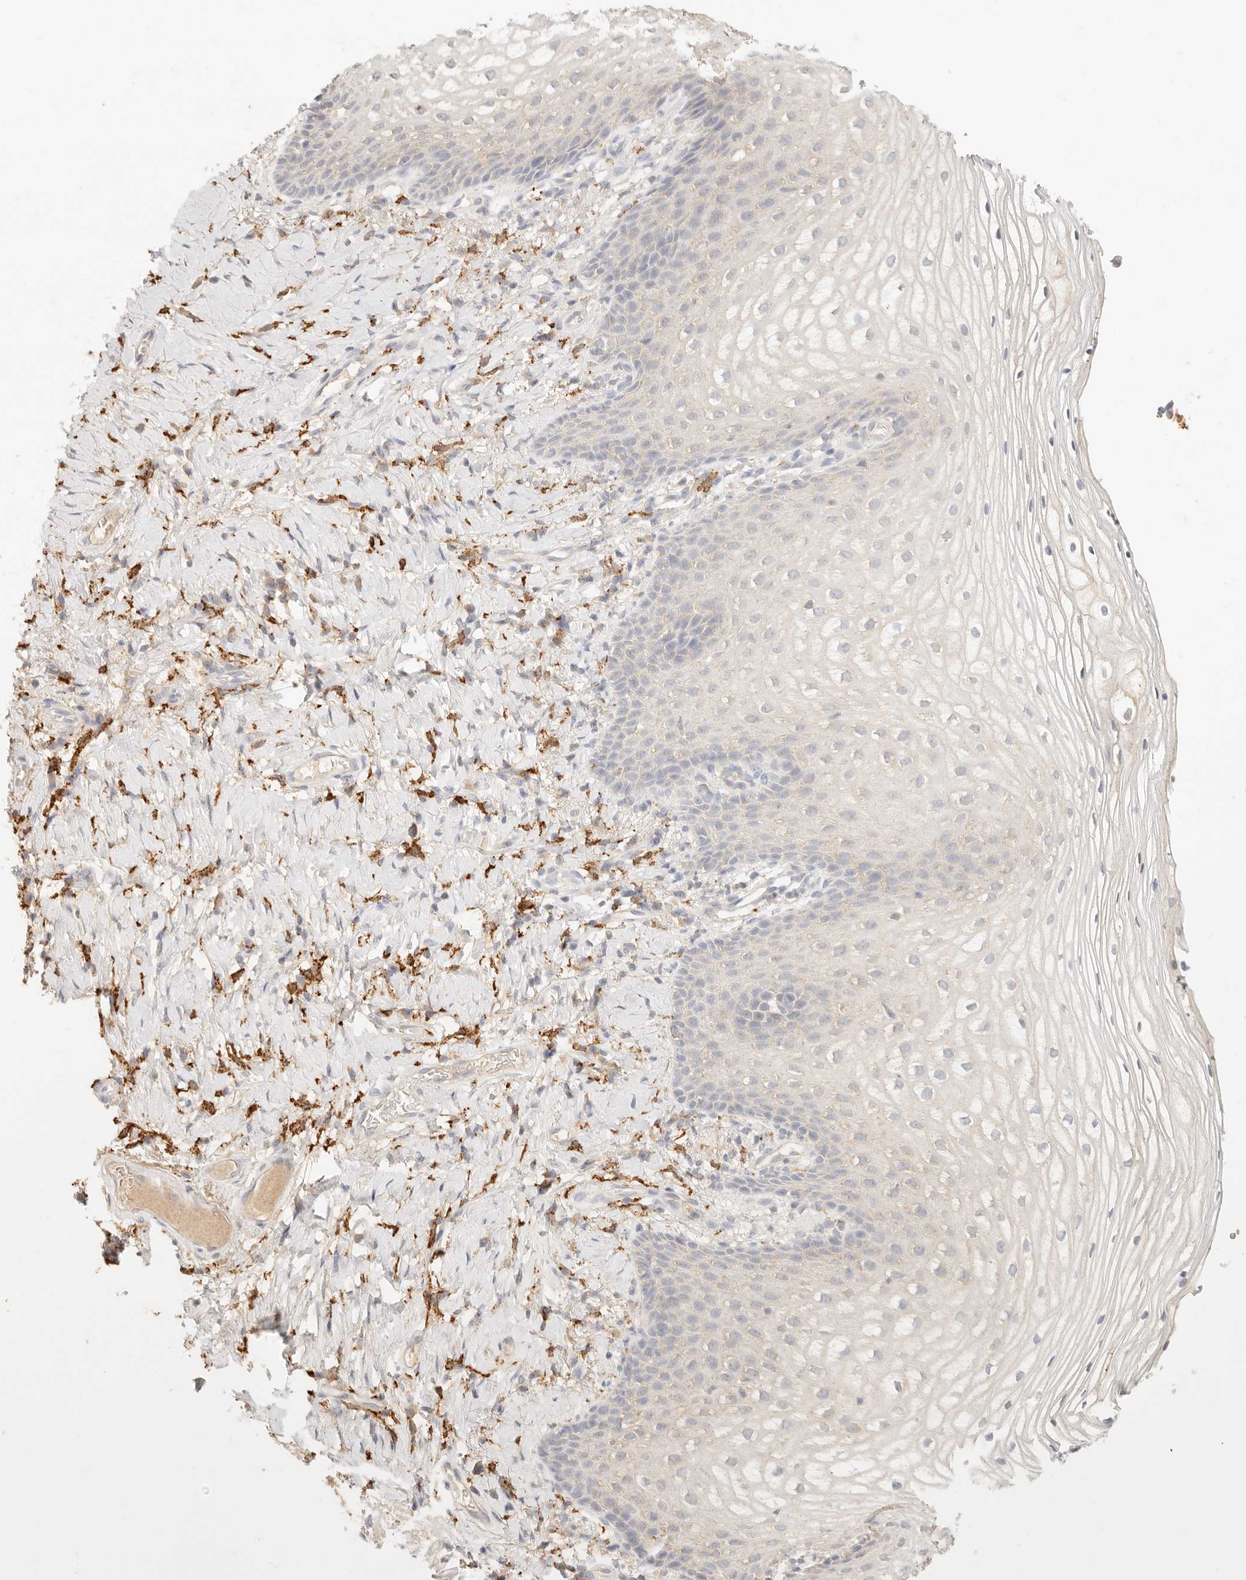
{"staining": {"intensity": "negative", "quantity": "none", "location": "none"}, "tissue": "vagina", "cell_type": "Squamous epithelial cells", "image_type": "normal", "snomed": [{"axis": "morphology", "description": "Normal tissue, NOS"}, {"axis": "topography", "description": "Vagina"}], "caption": "Immunohistochemical staining of normal vagina displays no significant positivity in squamous epithelial cells.", "gene": "HK2", "patient": {"sex": "female", "age": 60}}